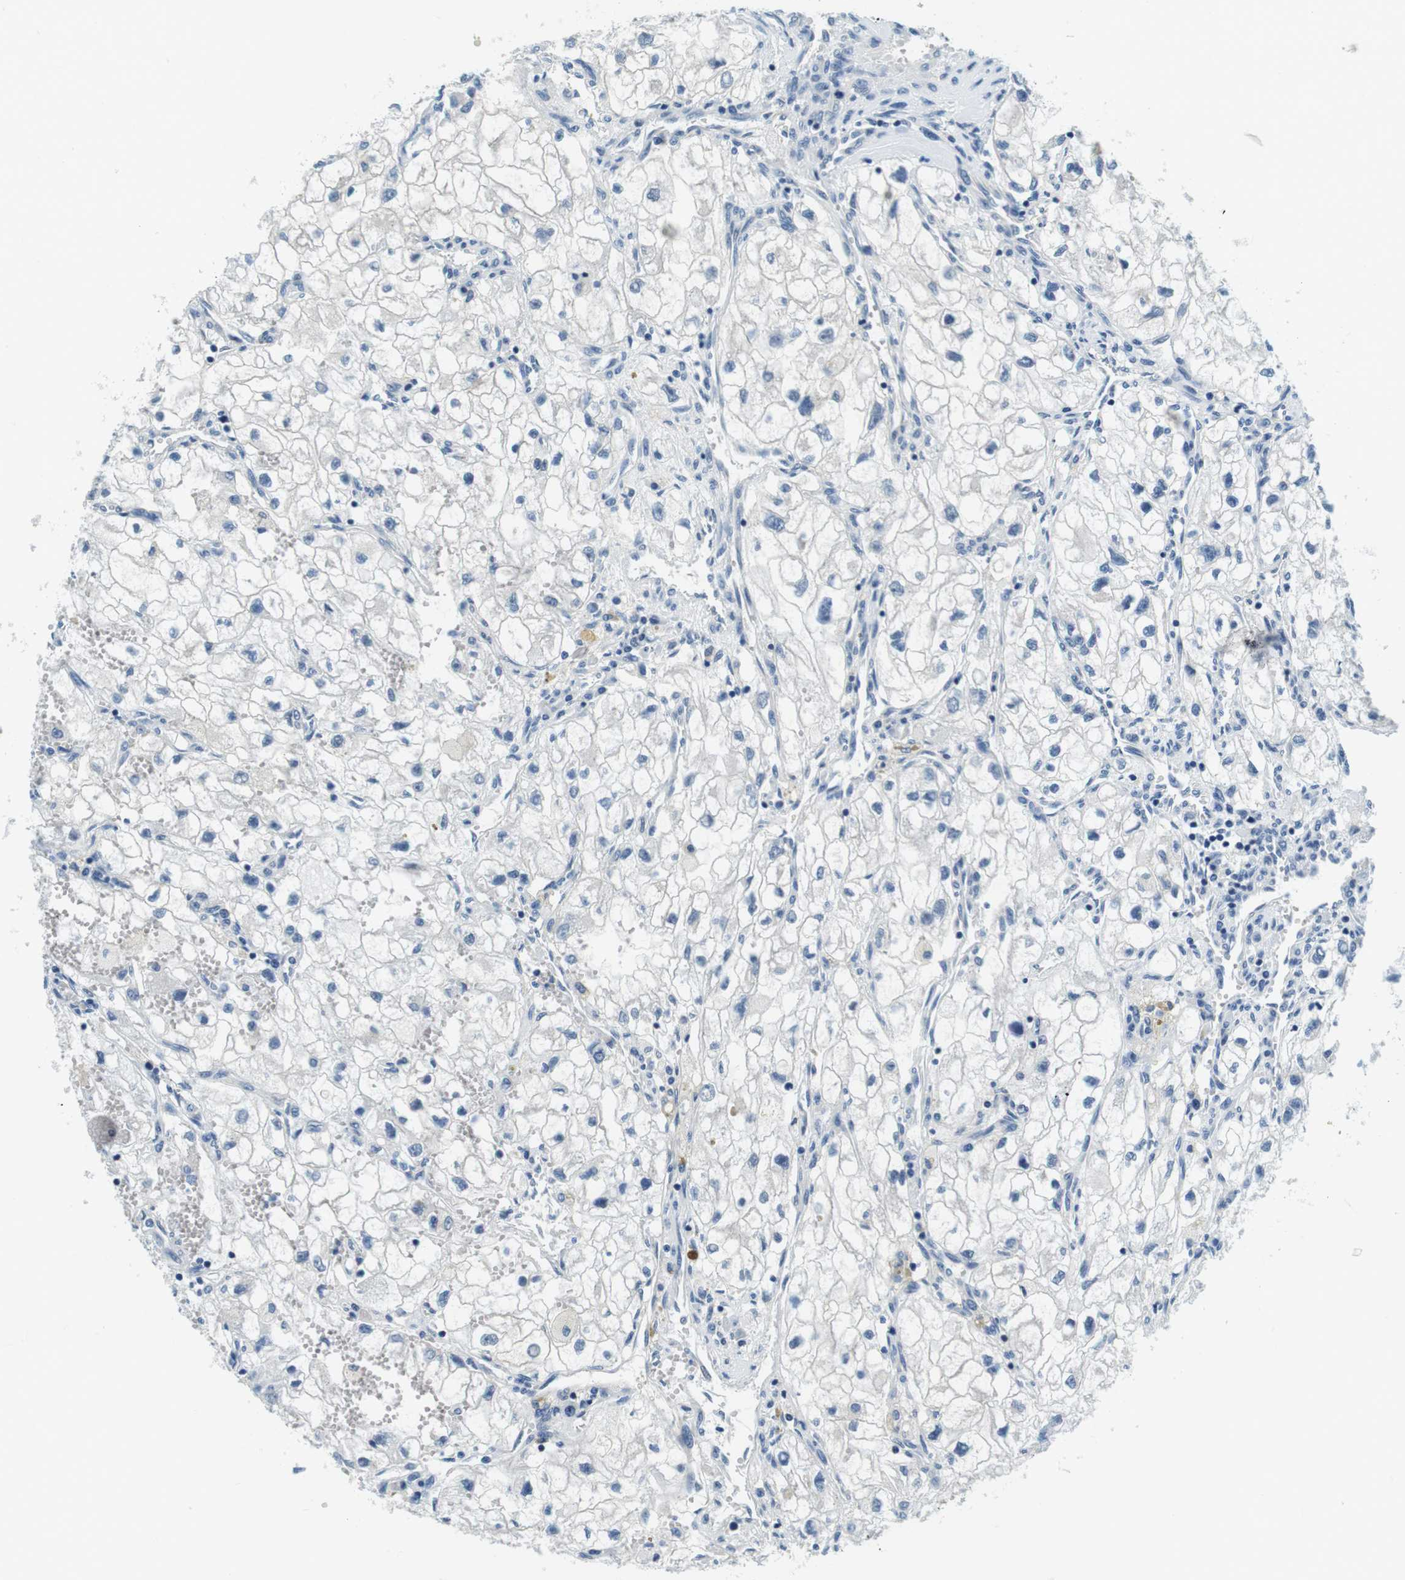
{"staining": {"intensity": "negative", "quantity": "none", "location": "none"}, "tissue": "renal cancer", "cell_type": "Tumor cells", "image_type": "cancer", "snomed": [{"axis": "morphology", "description": "Adenocarcinoma, NOS"}, {"axis": "topography", "description": "Kidney"}], "caption": "The IHC image has no significant positivity in tumor cells of renal cancer tissue.", "gene": "KCNJ5", "patient": {"sex": "female", "age": 70}}